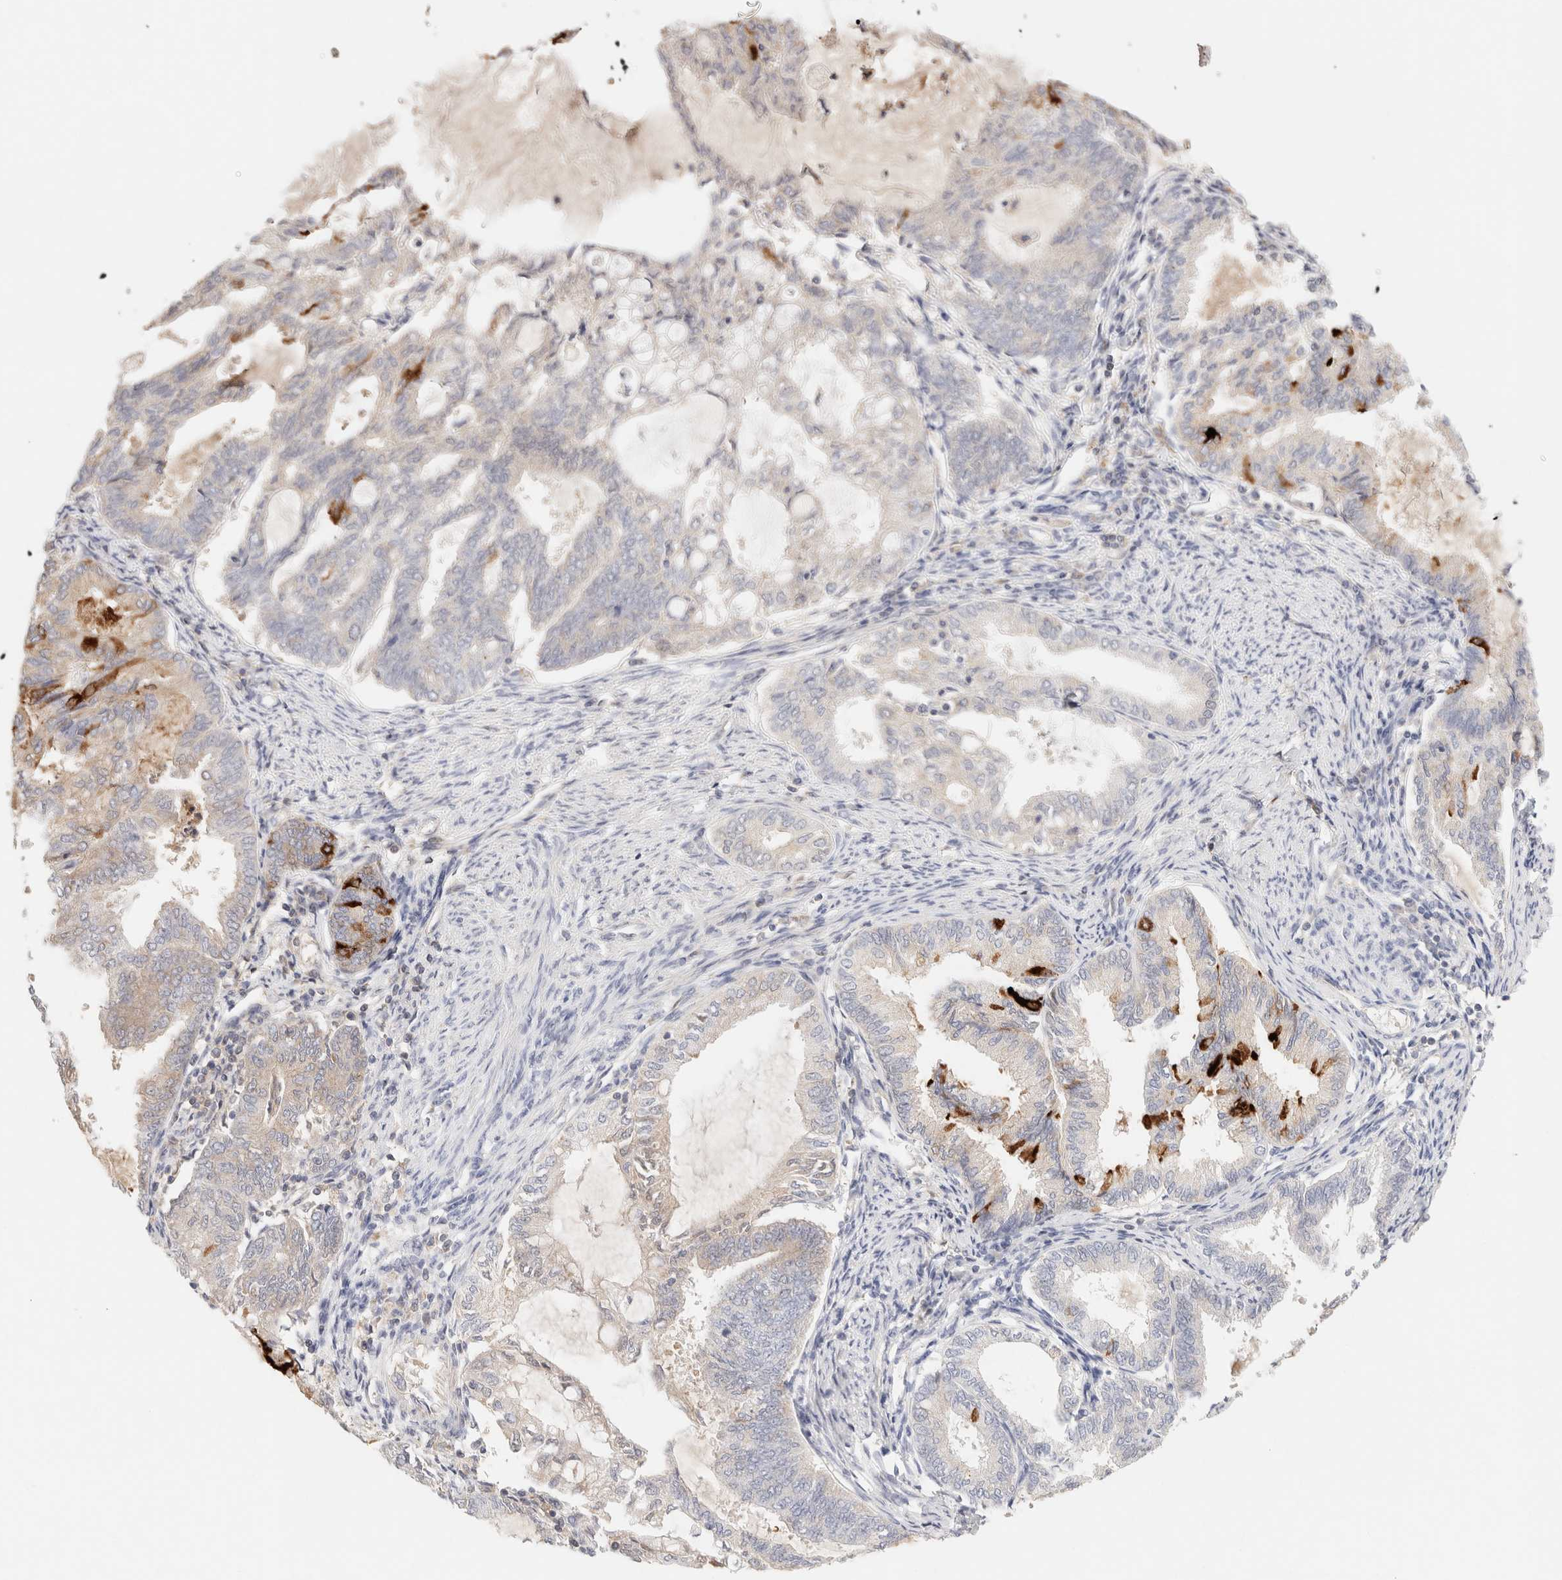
{"staining": {"intensity": "strong", "quantity": "<25%", "location": "cytoplasmic/membranous"}, "tissue": "endometrial cancer", "cell_type": "Tumor cells", "image_type": "cancer", "snomed": [{"axis": "morphology", "description": "Adenocarcinoma, NOS"}, {"axis": "topography", "description": "Endometrium"}], "caption": "A histopathology image of endometrial cancer (adenocarcinoma) stained for a protein exhibits strong cytoplasmic/membranous brown staining in tumor cells. (Stains: DAB (3,3'-diaminobenzidine) in brown, nuclei in blue, Microscopy: brightfield microscopy at high magnification).", "gene": "SCGB2A2", "patient": {"sex": "female", "age": 86}}